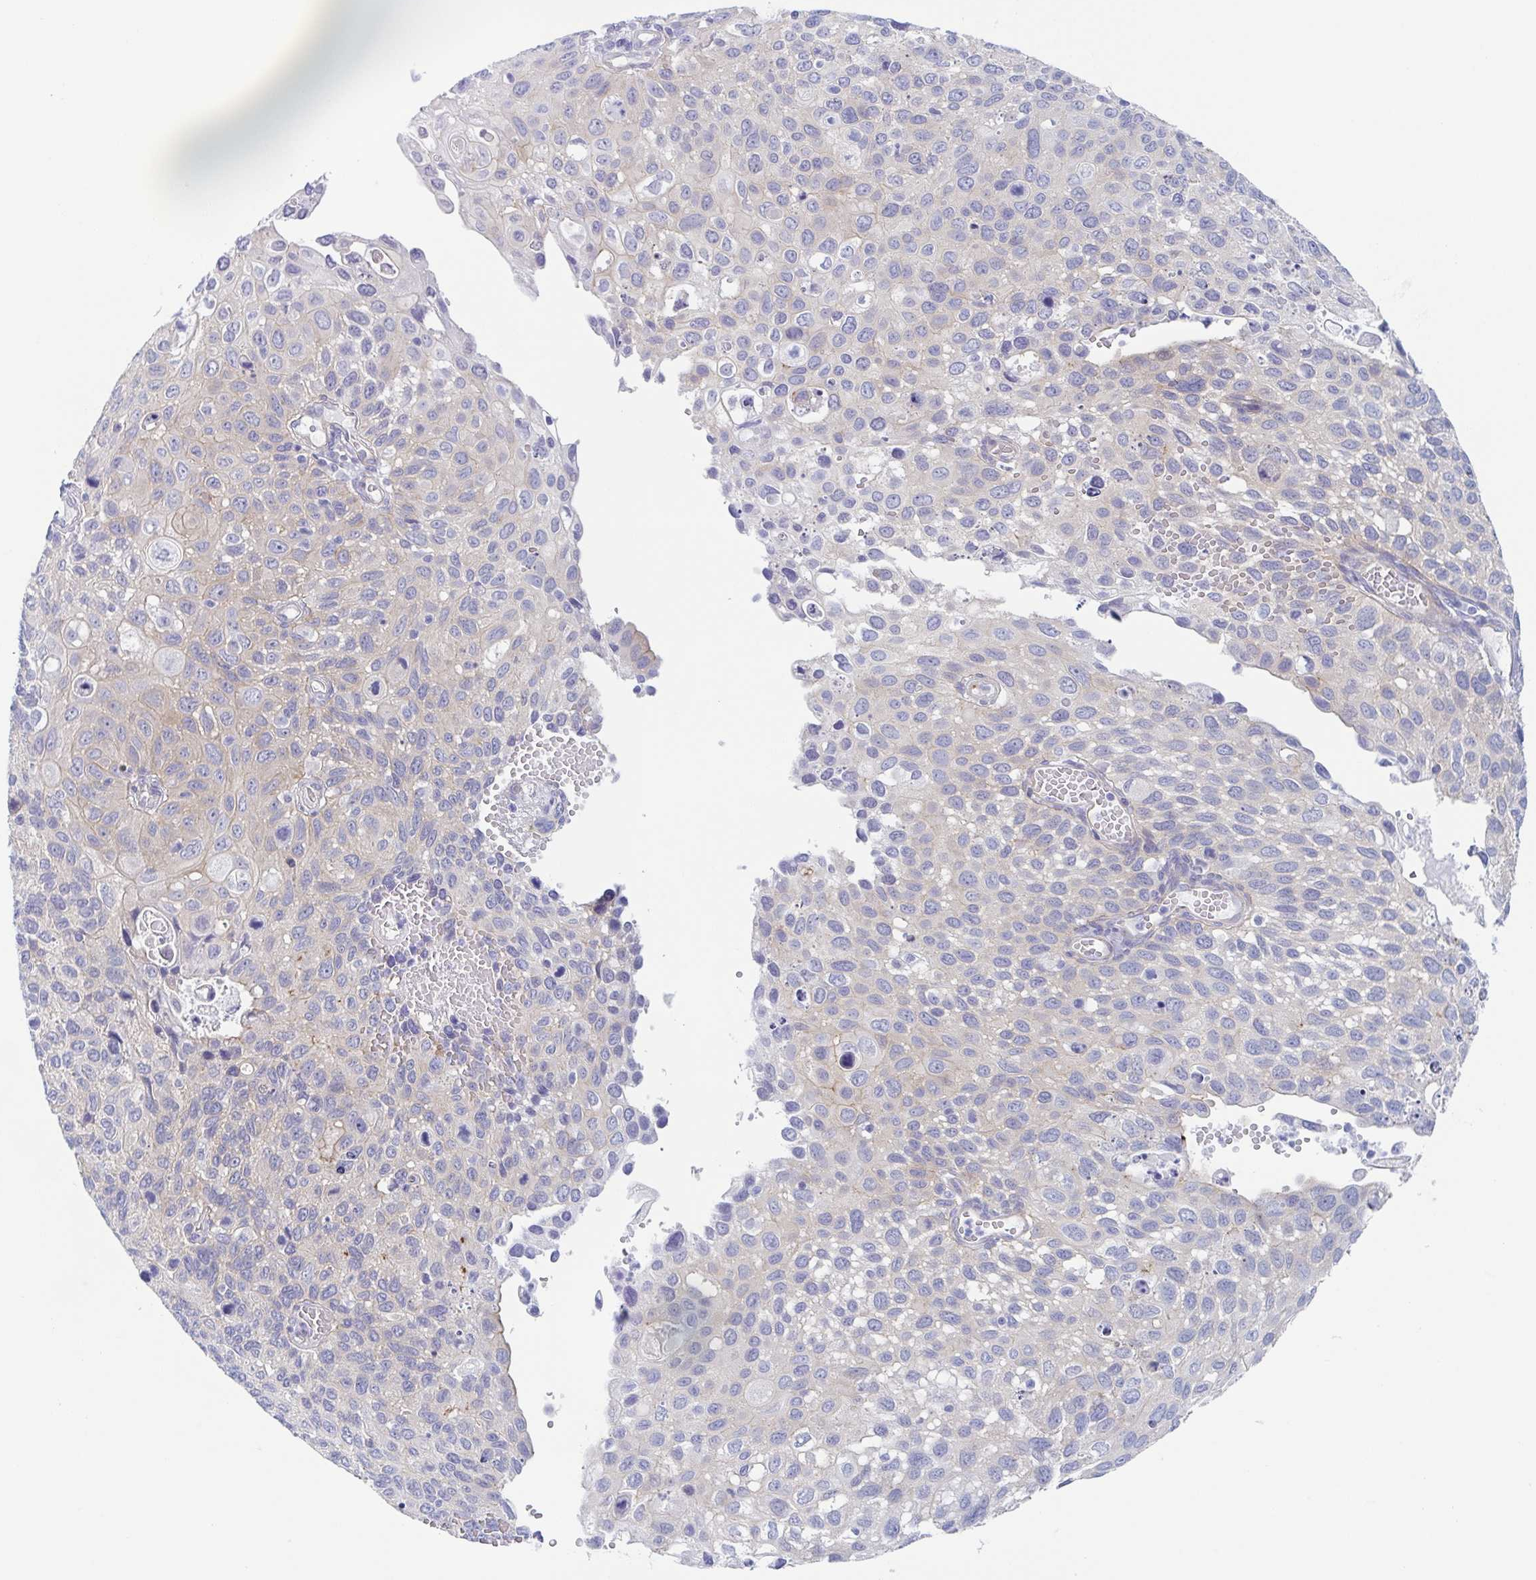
{"staining": {"intensity": "weak", "quantity": "<25%", "location": "cytoplasmic/membranous"}, "tissue": "cervical cancer", "cell_type": "Tumor cells", "image_type": "cancer", "snomed": [{"axis": "morphology", "description": "Squamous cell carcinoma, NOS"}, {"axis": "topography", "description": "Cervix"}], "caption": "An immunohistochemistry (IHC) histopathology image of cervical cancer (squamous cell carcinoma) is shown. There is no staining in tumor cells of cervical cancer (squamous cell carcinoma).", "gene": "DYNC1I1", "patient": {"sex": "female", "age": 70}}